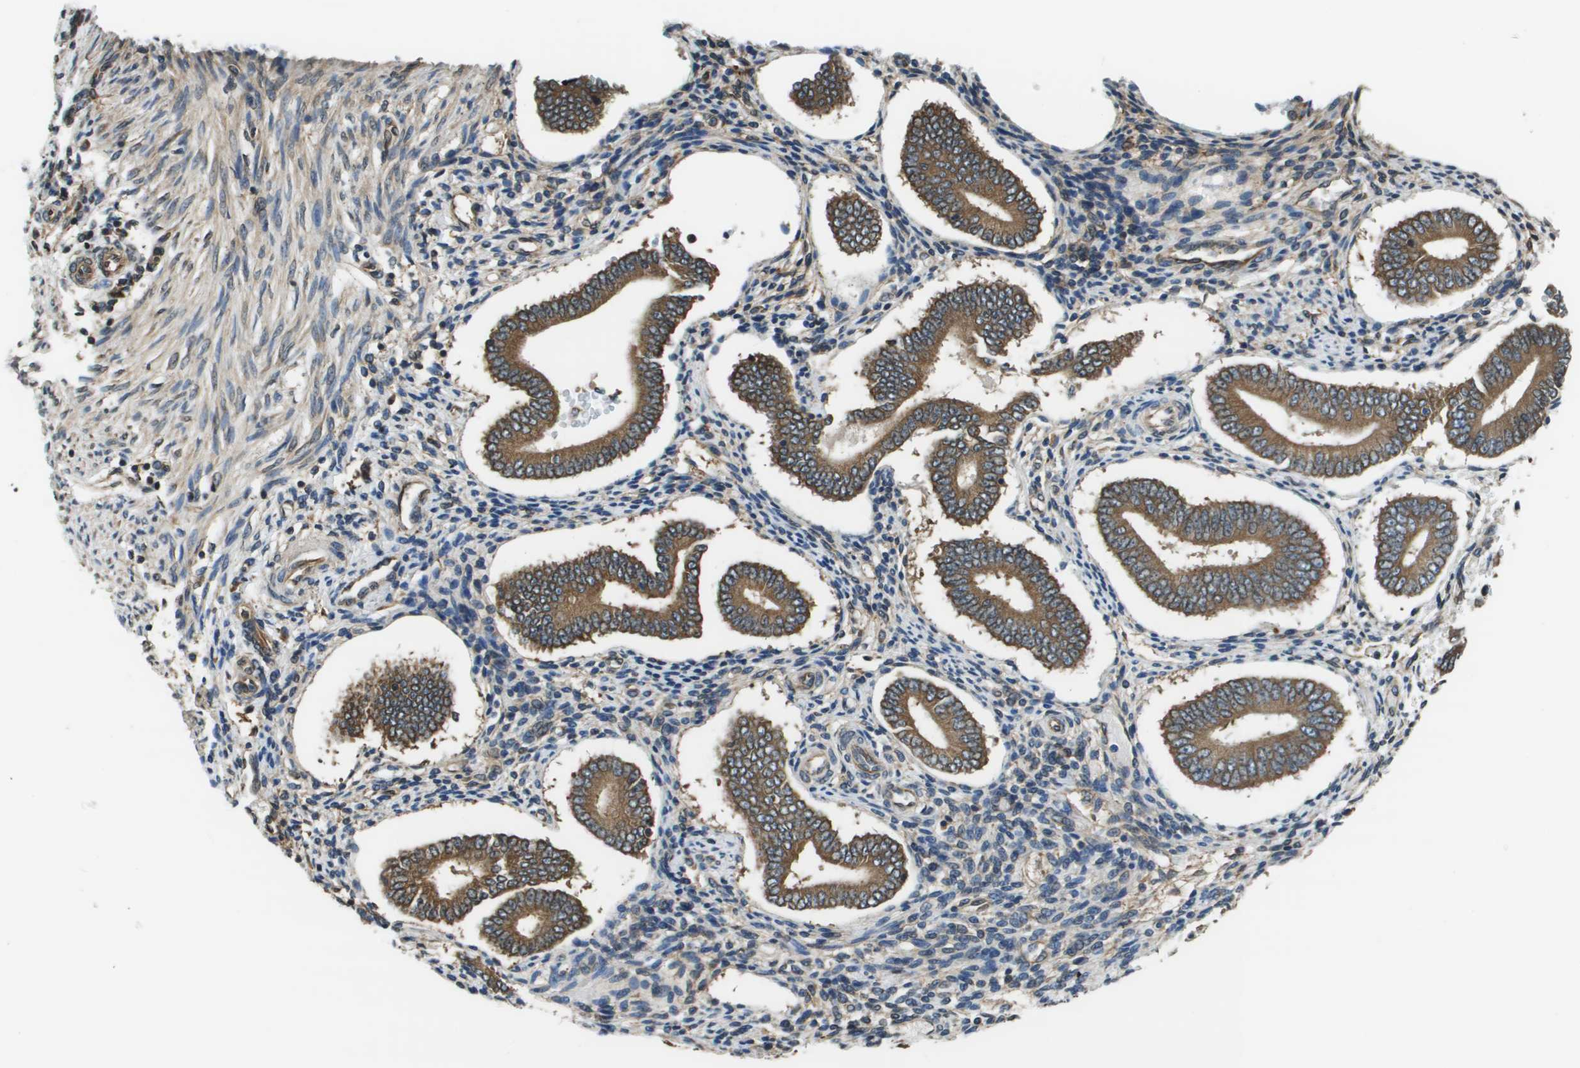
{"staining": {"intensity": "weak", "quantity": "25%-75%", "location": "cytoplasmic/membranous"}, "tissue": "endometrium", "cell_type": "Cells in endometrial stroma", "image_type": "normal", "snomed": [{"axis": "morphology", "description": "Normal tissue, NOS"}, {"axis": "topography", "description": "Endometrium"}], "caption": "A brown stain highlights weak cytoplasmic/membranous positivity of a protein in cells in endometrial stroma of unremarkable endometrium. The protein of interest is stained brown, and the nuclei are stained in blue (DAB IHC with brightfield microscopy, high magnification).", "gene": "SEC62", "patient": {"sex": "female", "age": 42}}